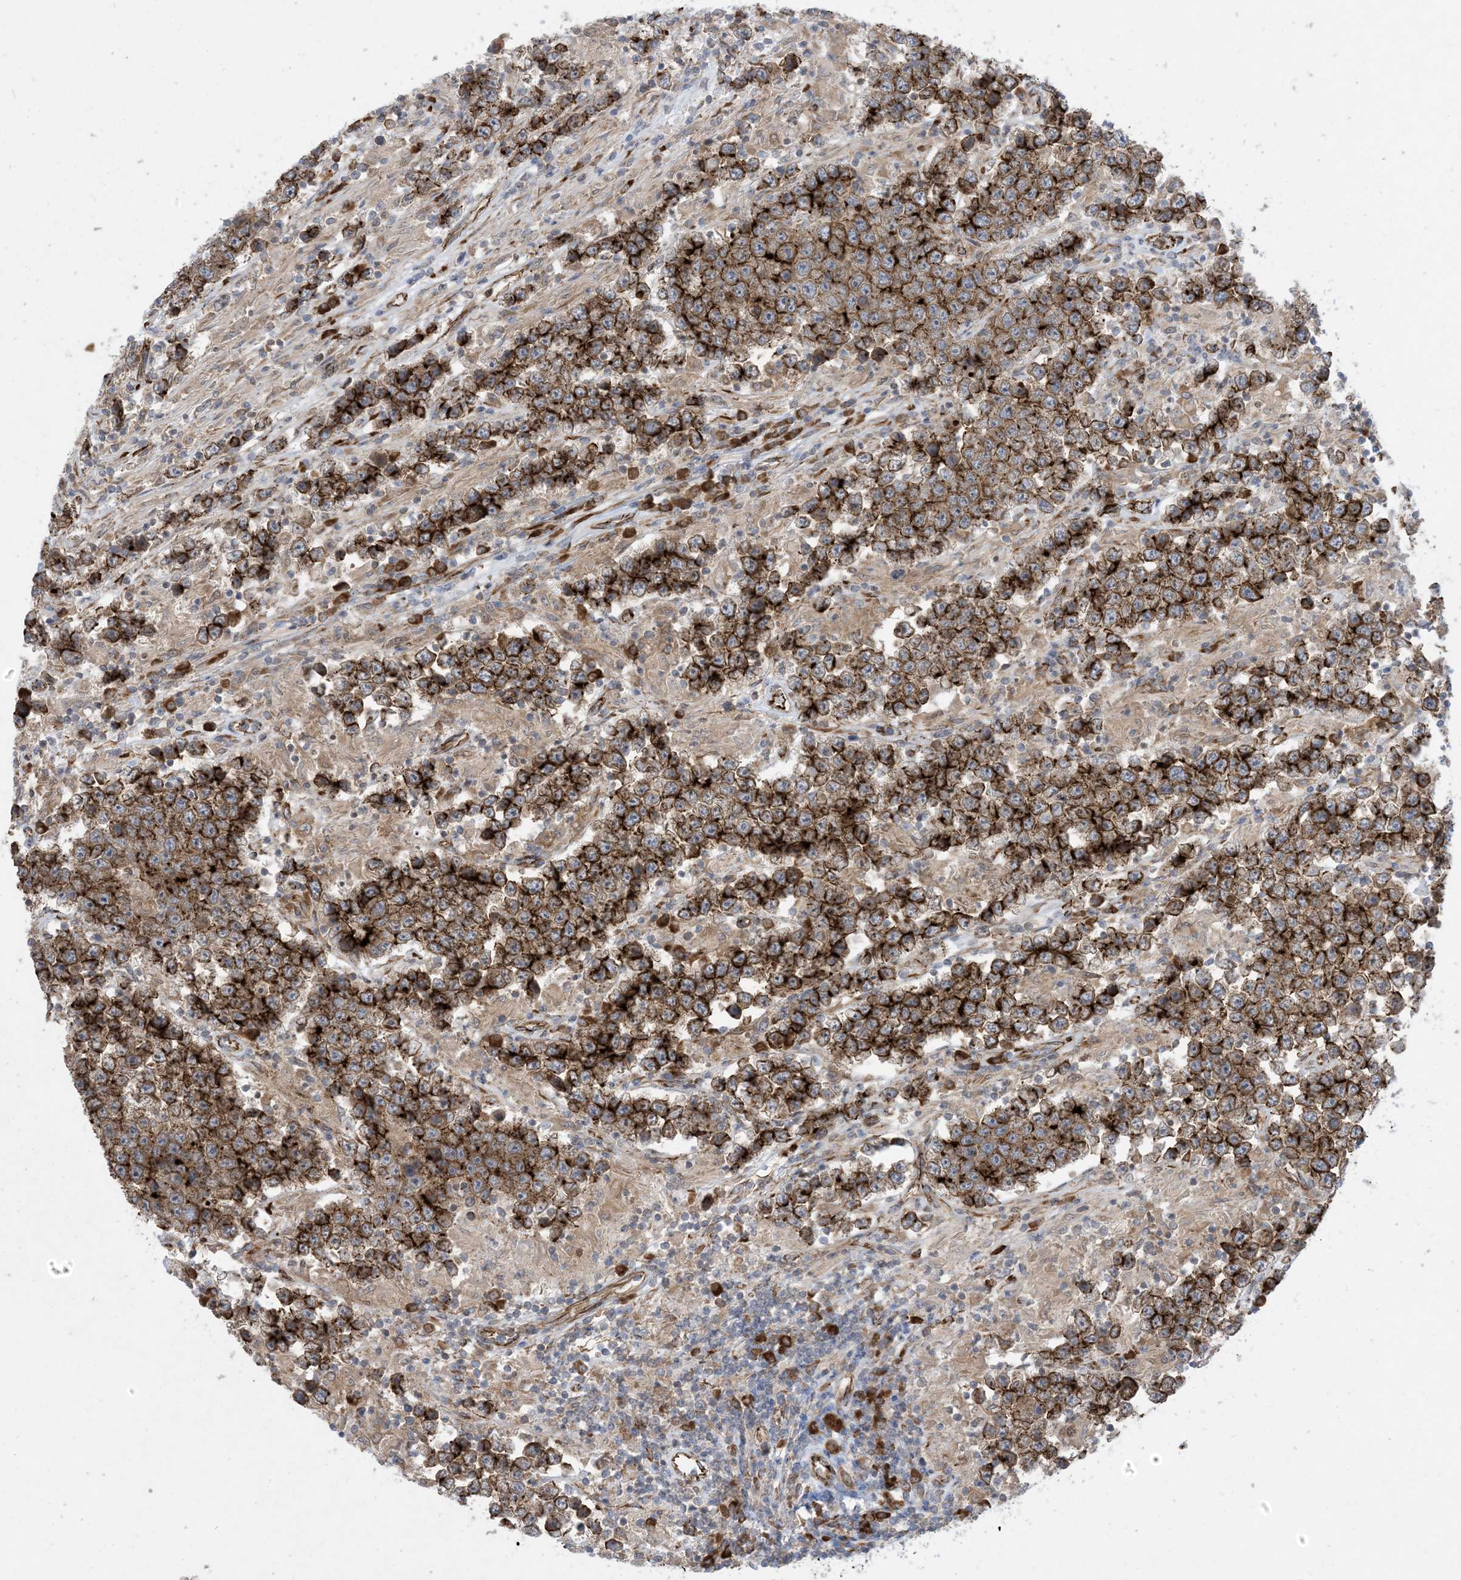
{"staining": {"intensity": "strong", "quantity": ">75%", "location": "cytoplasmic/membranous"}, "tissue": "testis cancer", "cell_type": "Tumor cells", "image_type": "cancer", "snomed": [{"axis": "morphology", "description": "Normal tissue, NOS"}, {"axis": "morphology", "description": "Urothelial carcinoma, High grade"}, {"axis": "morphology", "description": "Seminoma, NOS"}, {"axis": "morphology", "description": "Carcinoma, Embryonal, NOS"}, {"axis": "topography", "description": "Urinary bladder"}, {"axis": "topography", "description": "Testis"}], "caption": "The immunohistochemical stain shows strong cytoplasmic/membranous staining in tumor cells of high-grade urothelial carcinoma (testis) tissue.", "gene": "OTOP1", "patient": {"sex": "male", "age": 41}}